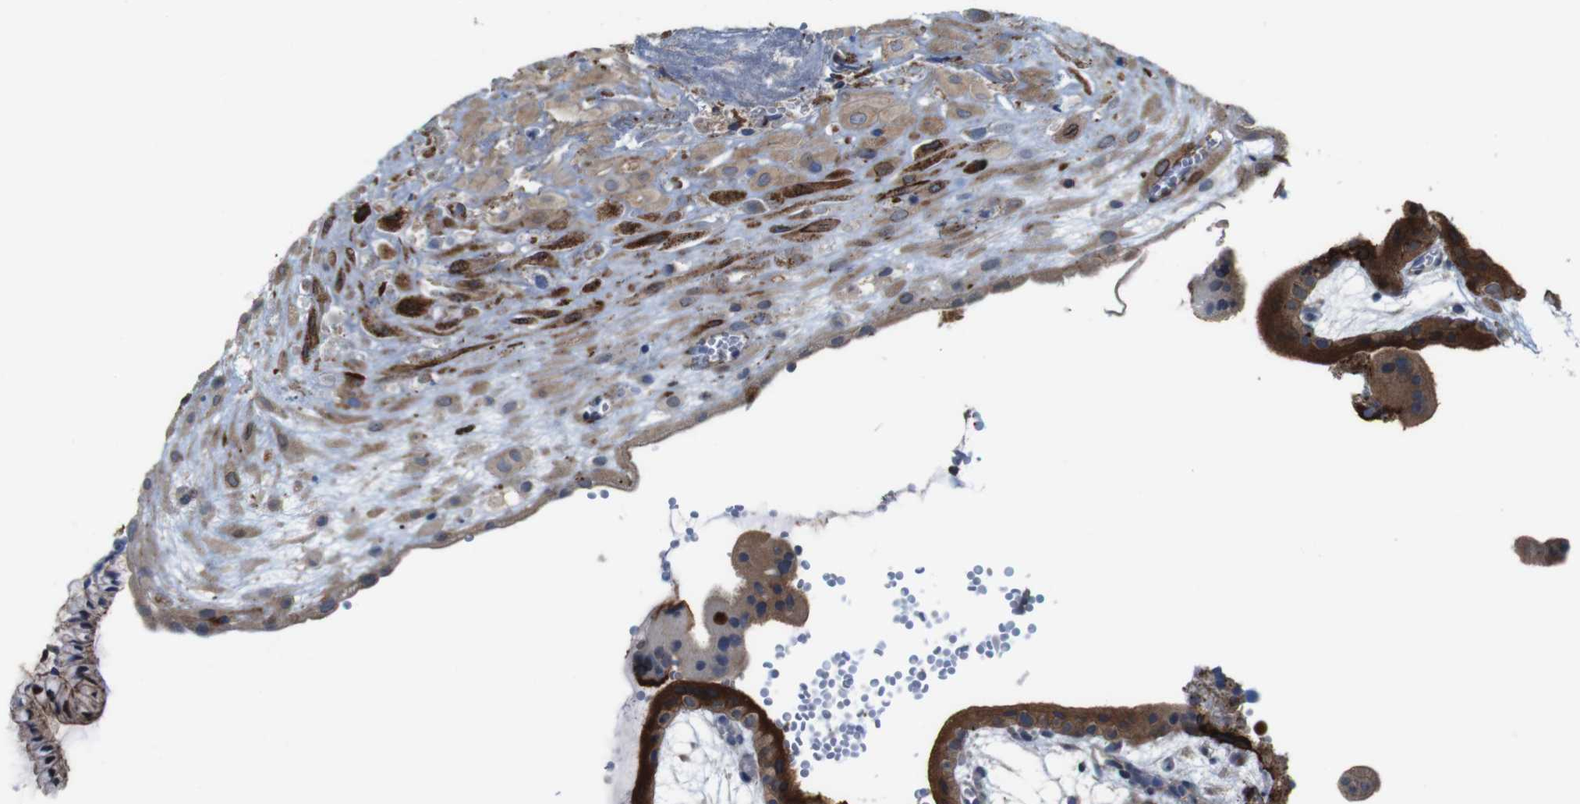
{"staining": {"intensity": "moderate", "quantity": ">75%", "location": "cytoplasmic/membranous"}, "tissue": "placenta", "cell_type": "Decidual cells", "image_type": "normal", "snomed": [{"axis": "morphology", "description": "Normal tissue, NOS"}, {"axis": "topography", "description": "Placenta"}], "caption": "Placenta stained with immunohistochemistry displays moderate cytoplasmic/membranous positivity in about >75% of decidual cells. (DAB (3,3'-diaminobenzidine) IHC, brown staining for protein, blue staining for nuclei).", "gene": "PCOLCE2", "patient": {"sex": "female", "age": 18}}